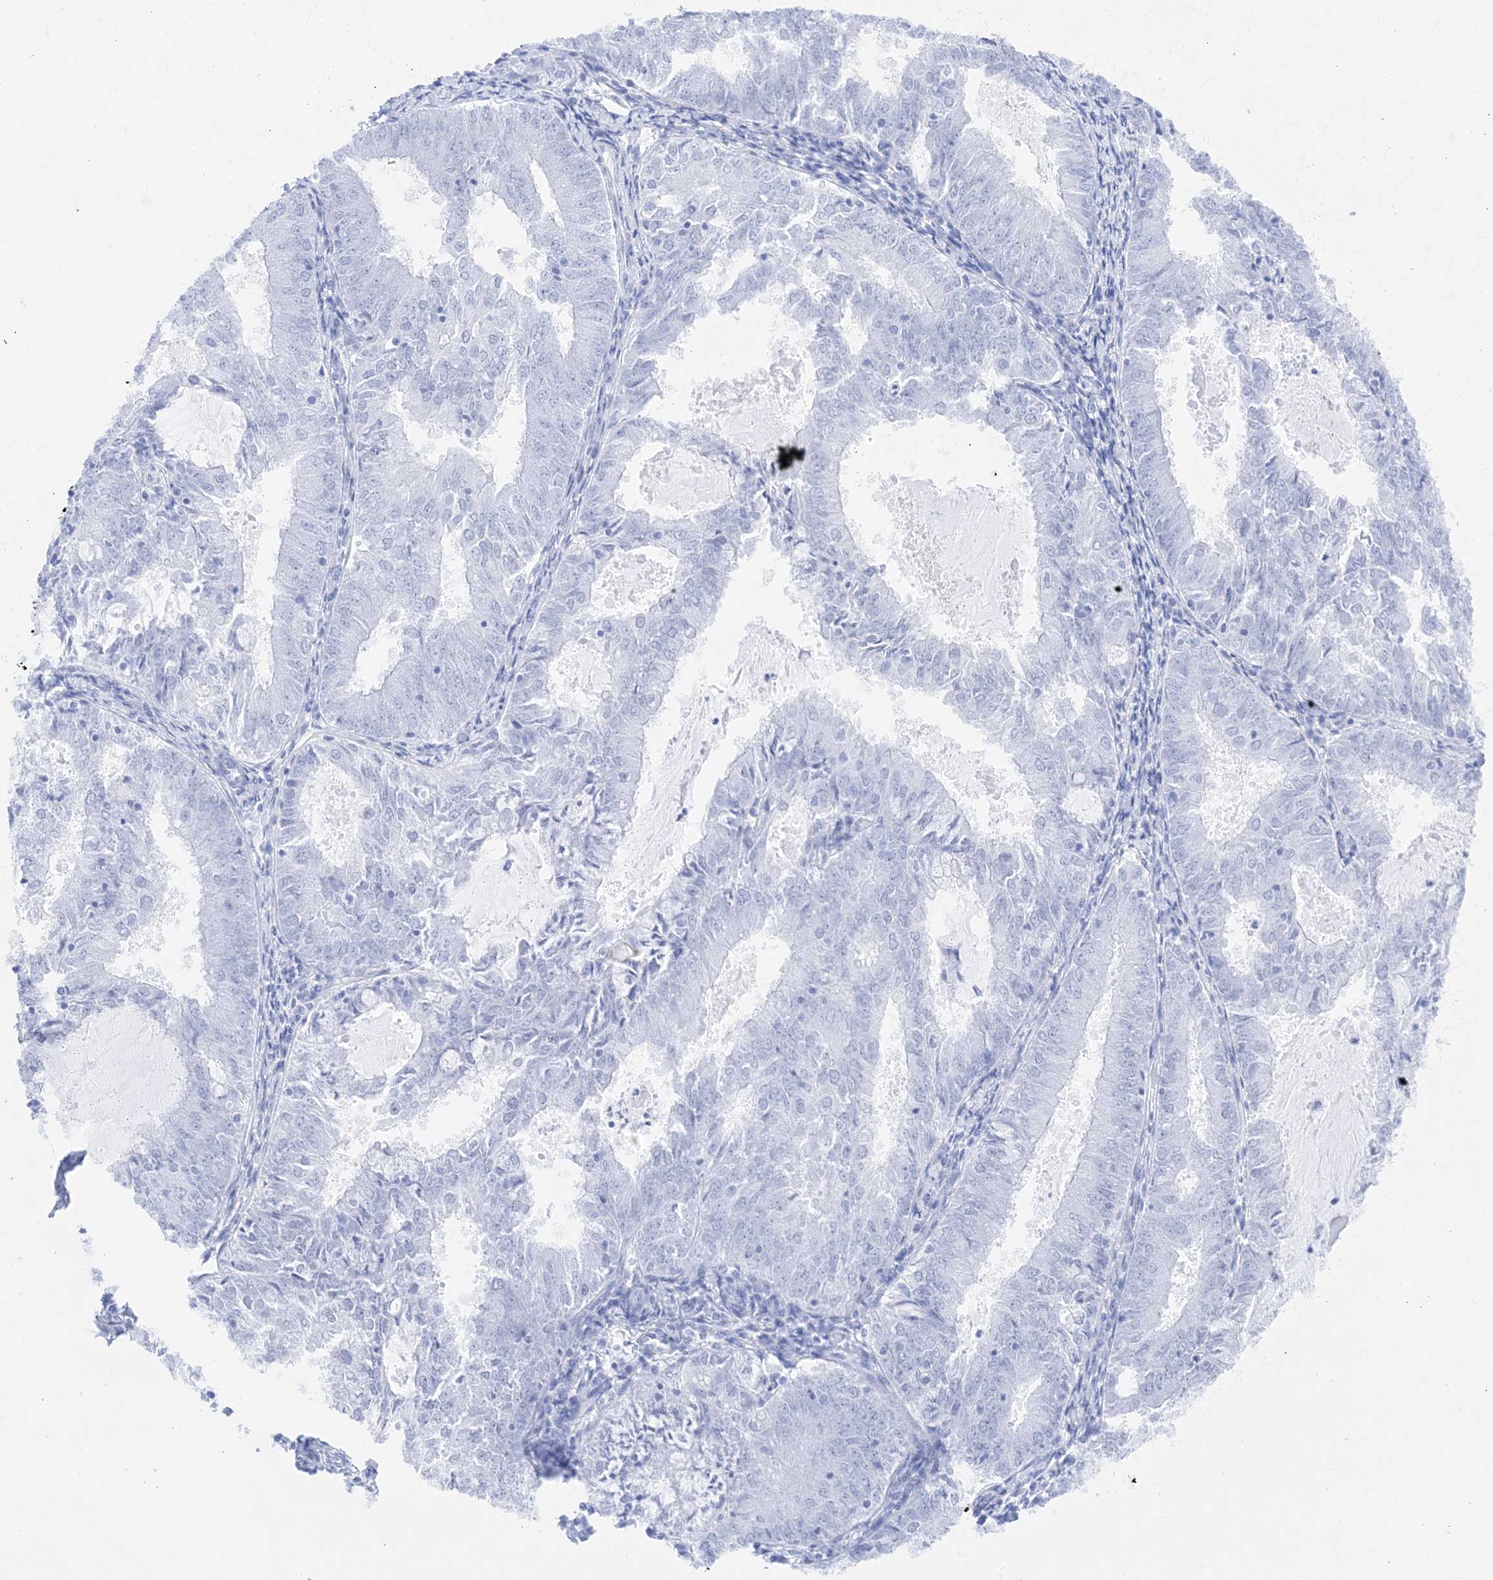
{"staining": {"intensity": "negative", "quantity": "none", "location": "none"}, "tissue": "endometrial cancer", "cell_type": "Tumor cells", "image_type": "cancer", "snomed": [{"axis": "morphology", "description": "Adenocarcinoma, NOS"}, {"axis": "topography", "description": "Endometrium"}], "caption": "Immunohistochemistry (IHC) image of neoplastic tissue: human endometrial adenocarcinoma stained with DAB (3,3'-diaminobenzidine) exhibits no significant protein positivity in tumor cells.", "gene": "MUC17", "patient": {"sex": "female", "age": 57}}